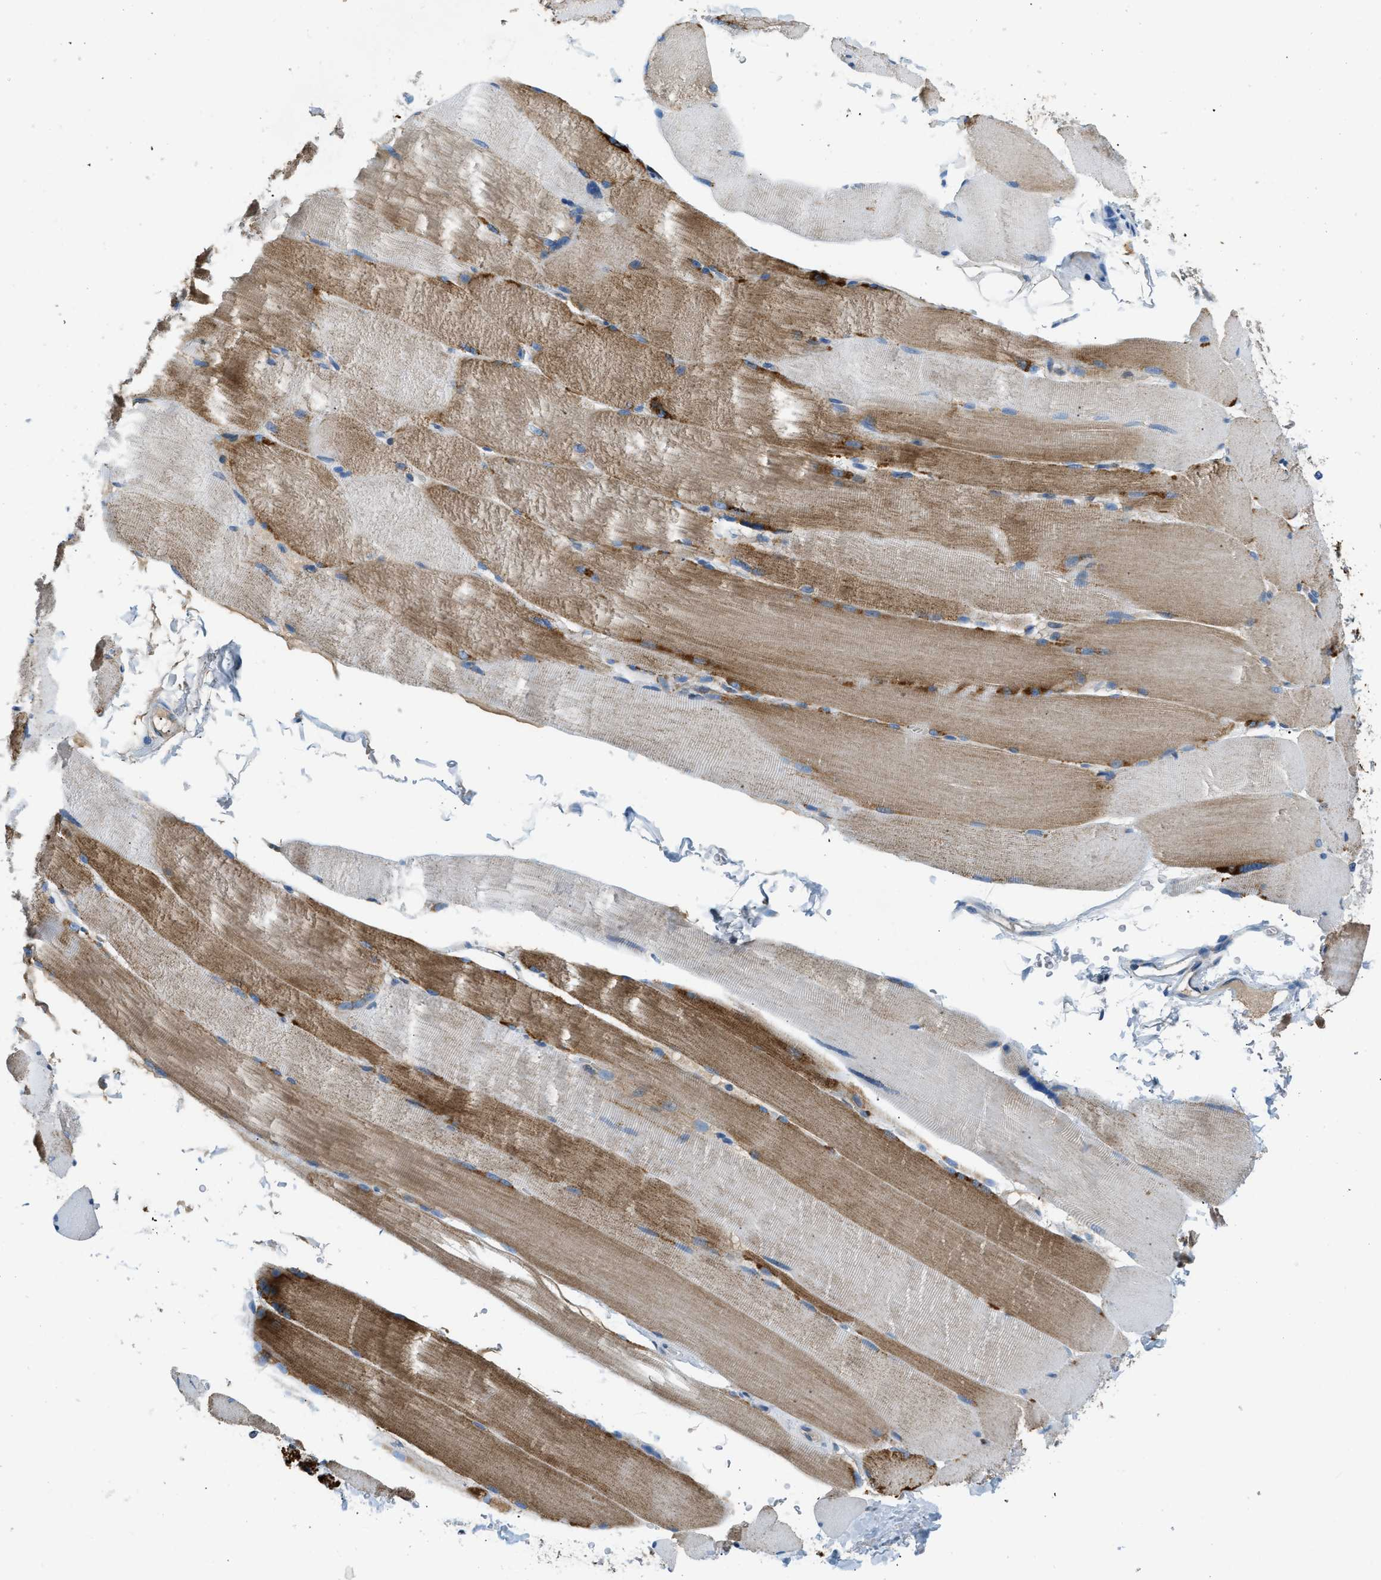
{"staining": {"intensity": "moderate", "quantity": "25%-75%", "location": "cytoplasmic/membranous"}, "tissue": "skeletal muscle", "cell_type": "Myocytes", "image_type": "normal", "snomed": [{"axis": "morphology", "description": "Normal tissue, NOS"}, {"axis": "topography", "description": "Skin"}, {"axis": "topography", "description": "Skeletal muscle"}], "caption": "Protein positivity by immunohistochemistry (IHC) demonstrates moderate cytoplasmic/membranous positivity in about 25%-75% of myocytes in normal skeletal muscle.", "gene": "ACADVL", "patient": {"sex": "male", "age": 83}}